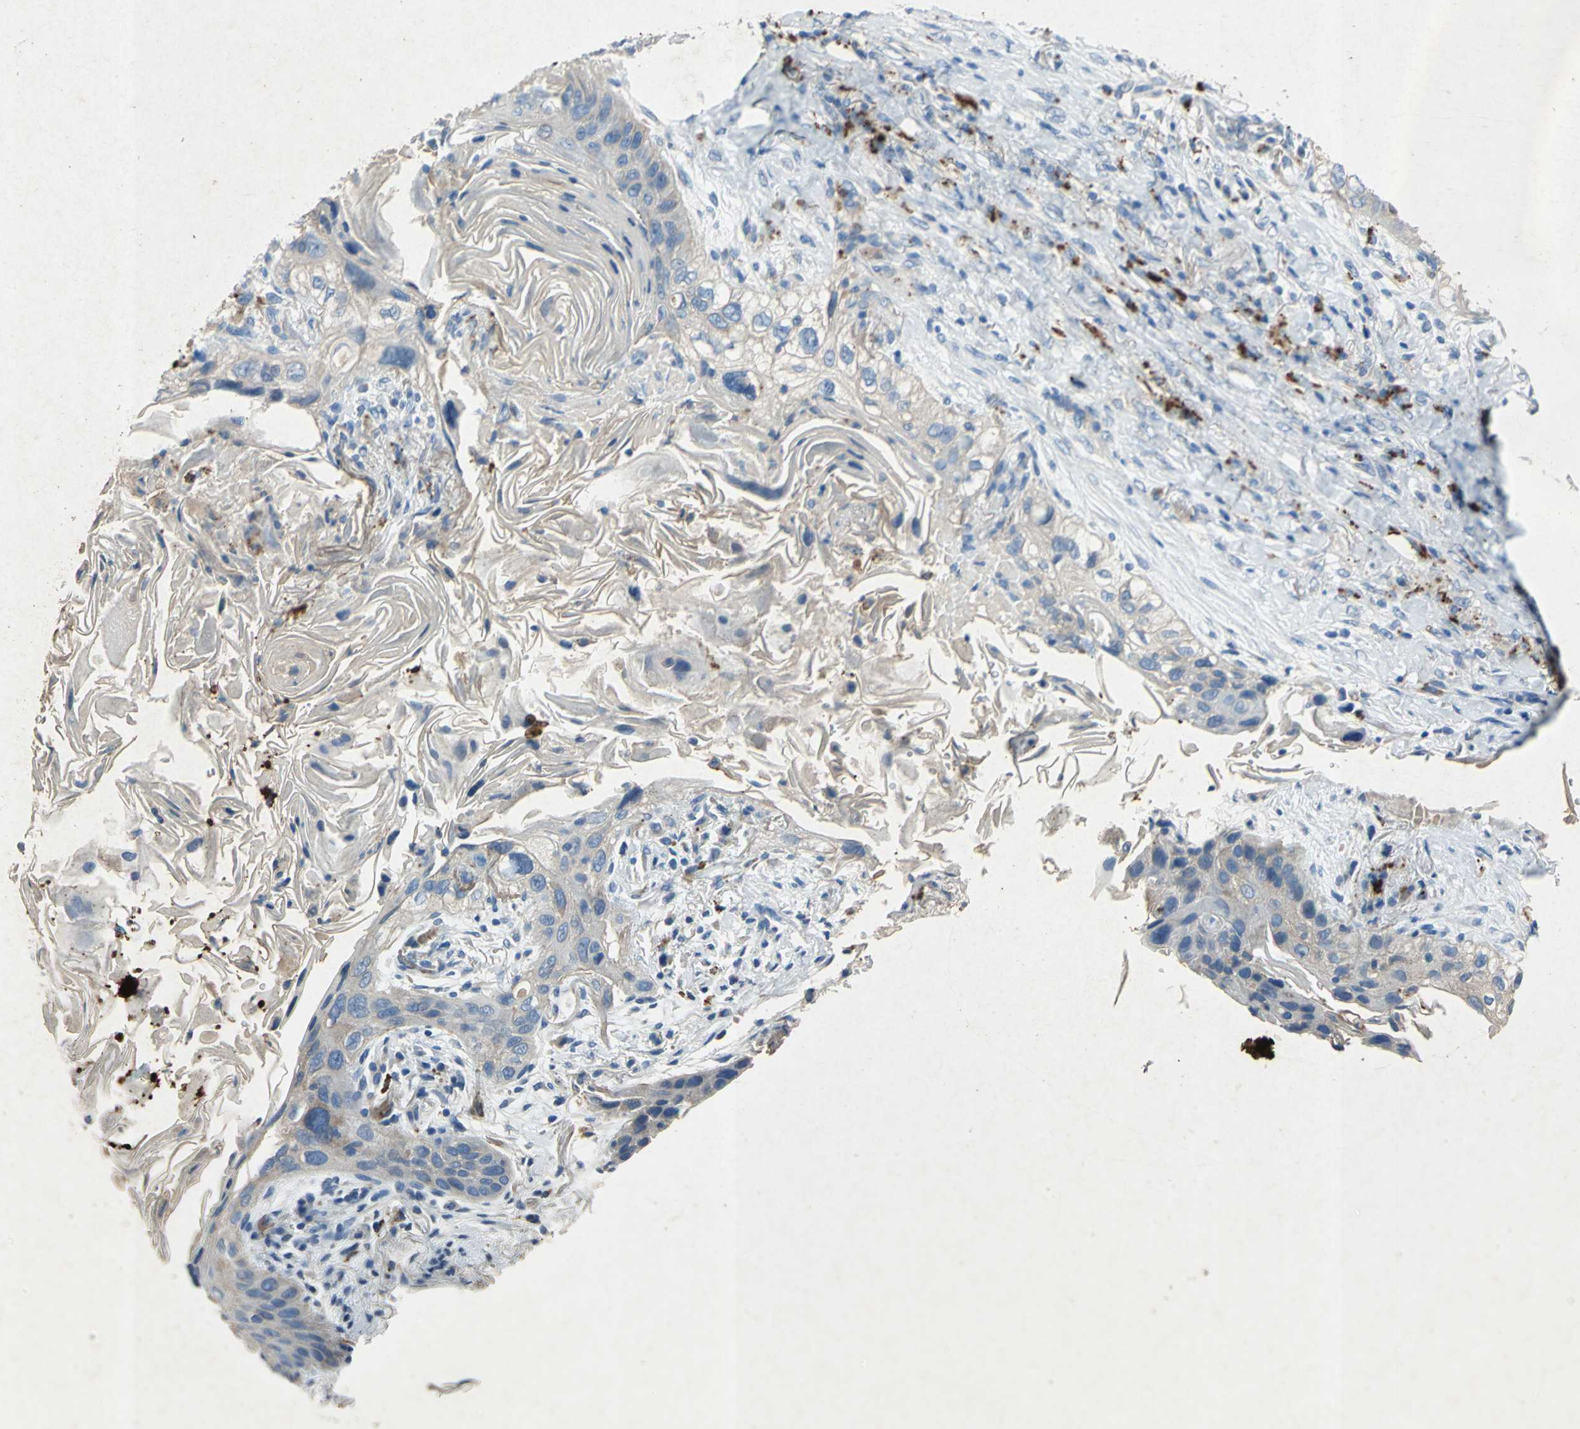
{"staining": {"intensity": "weak", "quantity": "25%-75%", "location": "cytoplasmic/membranous"}, "tissue": "lung cancer", "cell_type": "Tumor cells", "image_type": "cancer", "snomed": [{"axis": "morphology", "description": "Squamous cell carcinoma, NOS"}, {"axis": "topography", "description": "Lung"}], "caption": "Human lung squamous cell carcinoma stained for a protein (brown) exhibits weak cytoplasmic/membranous positive staining in about 25%-75% of tumor cells.", "gene": "ADAMTS5", "patient": {"sex": "female", "age": 67}}